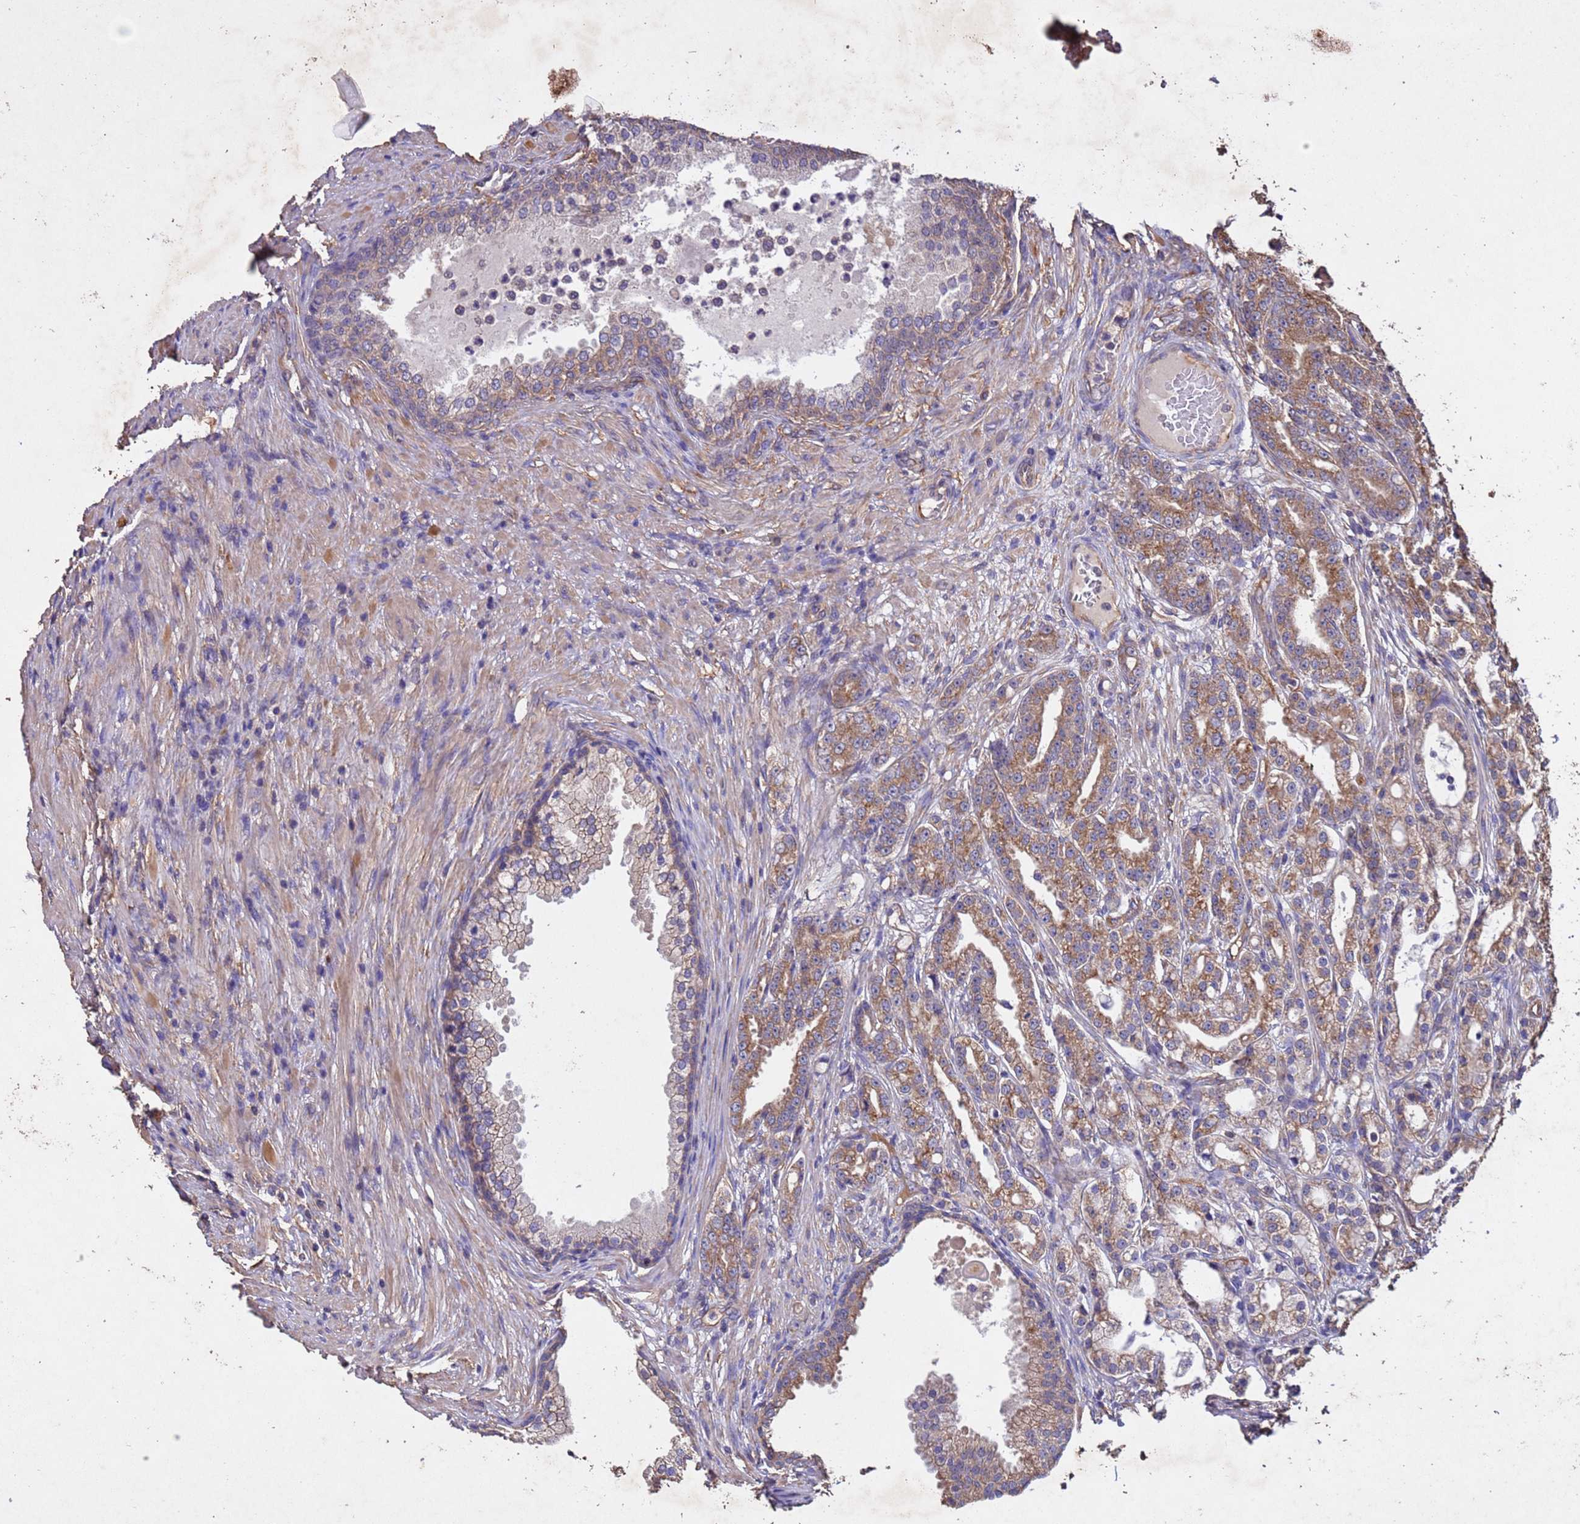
{"staining": {"intensity": "moderate", "quantity": ">75%", "location": "cytoplasmic/membranous"}, "tissue": "prostate cancer", "cell_type": "Tumor cells", "image_type": "cancer", "snomed": [{"axis": "morphology", "description": "Adenocarcinoma, High grade"}, {"axis": "topography", "description": "Prostate"}], "caption": "An immunohistochemistry (IHC) histopathology image of neoplastic tissue is shown. Protein staining in brown labels moderate cytoplasmic/membranous positivity in prostate high-grade adenocarcinoma within tumor cells.", "gene": "MTX3", "patient": {"sex": "male", "age": 69}}